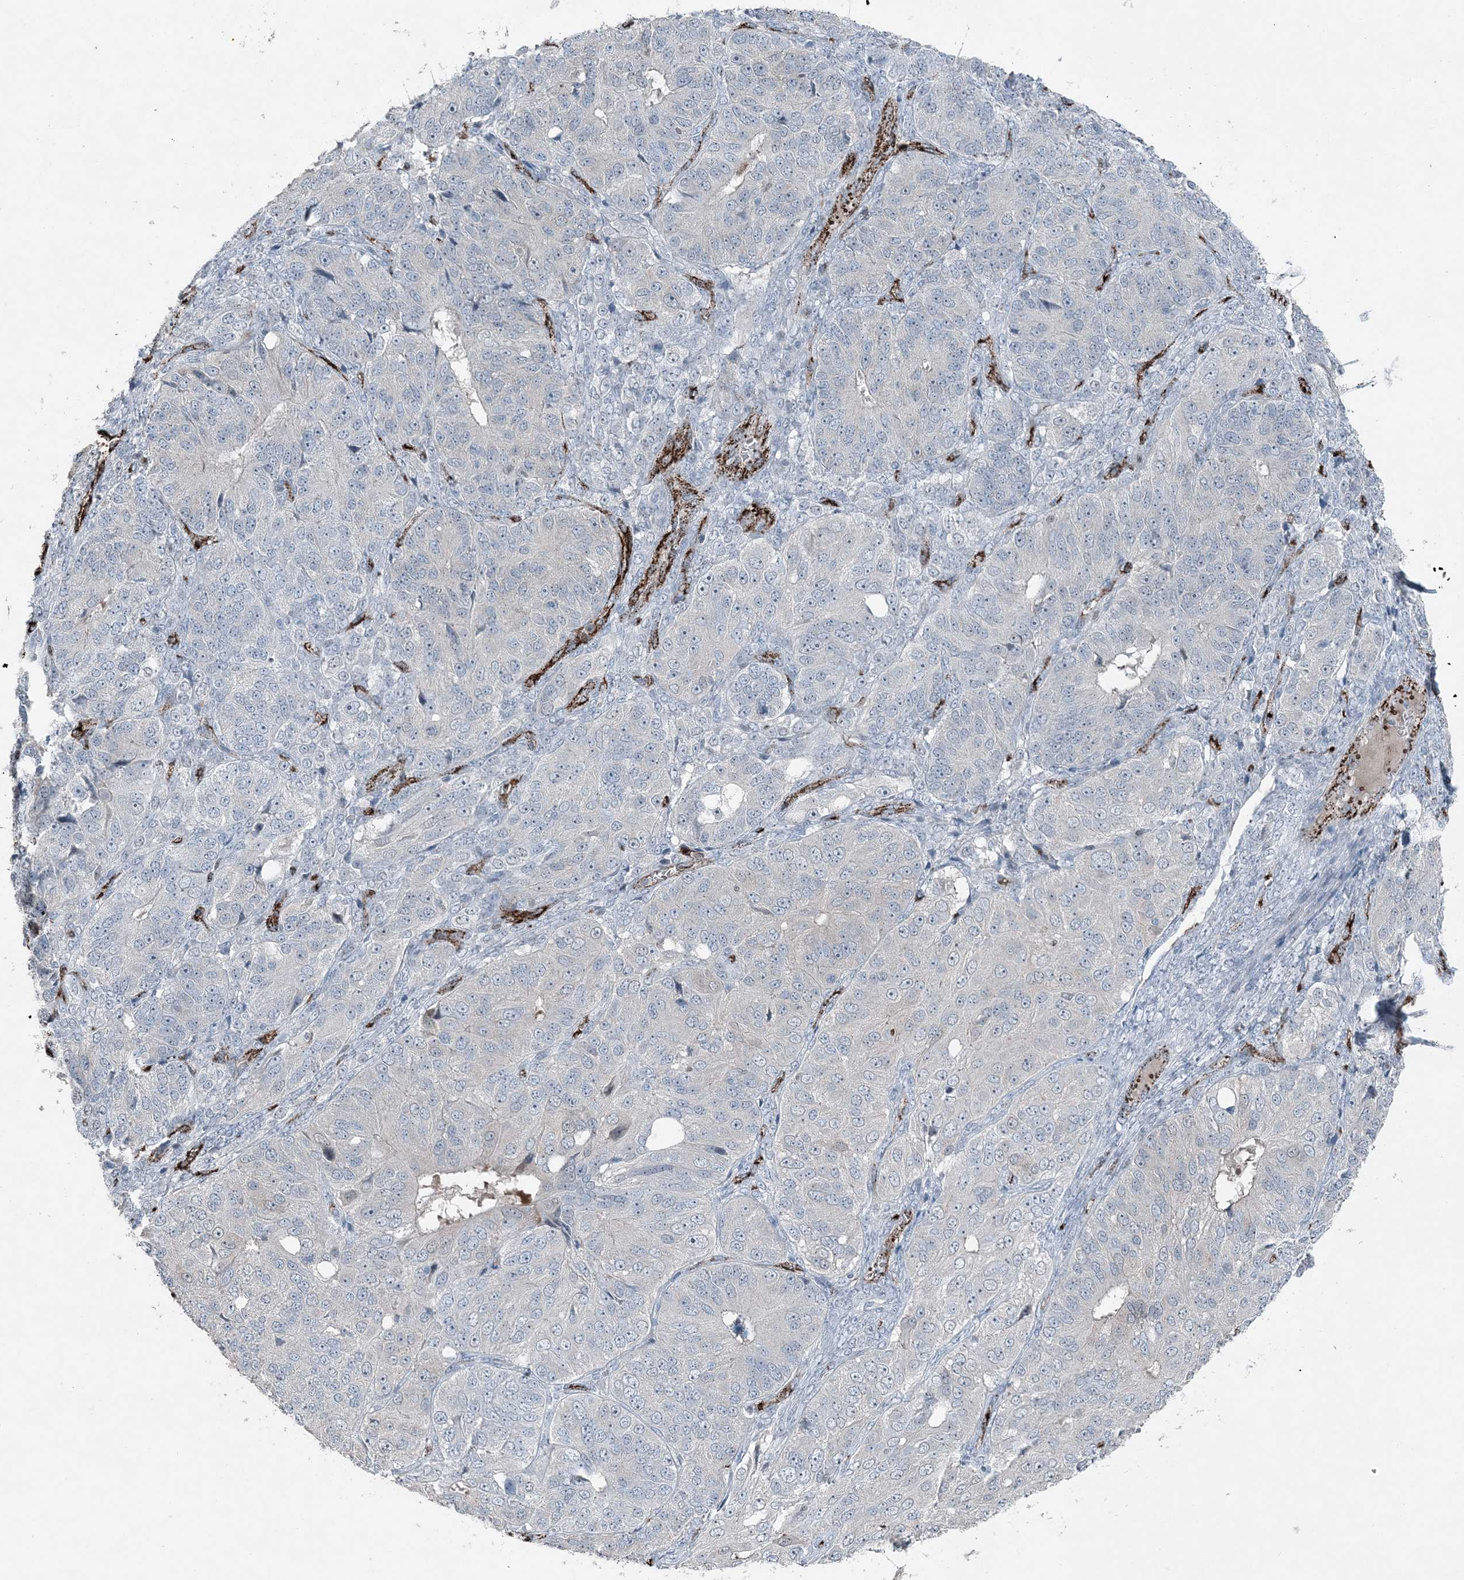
{"staining": {"intensity": "negative", "quantity": "none", "location": "none"}, "tissue": "ovarian cancer", "cell_type": "Tumor cells", "image_type": "cancer", "snomed": [{"axis": "morphology", "description": "Carcinoma, endometroid"}, {"axis": "topography", "description": "Ovary"}], "caption": "This is an IHC image of ovarian endometroid carcinoma. There is no expression in tumor cells.", "gene": "ELOVL7", "patient": {"sex": "female", "age": 51}}